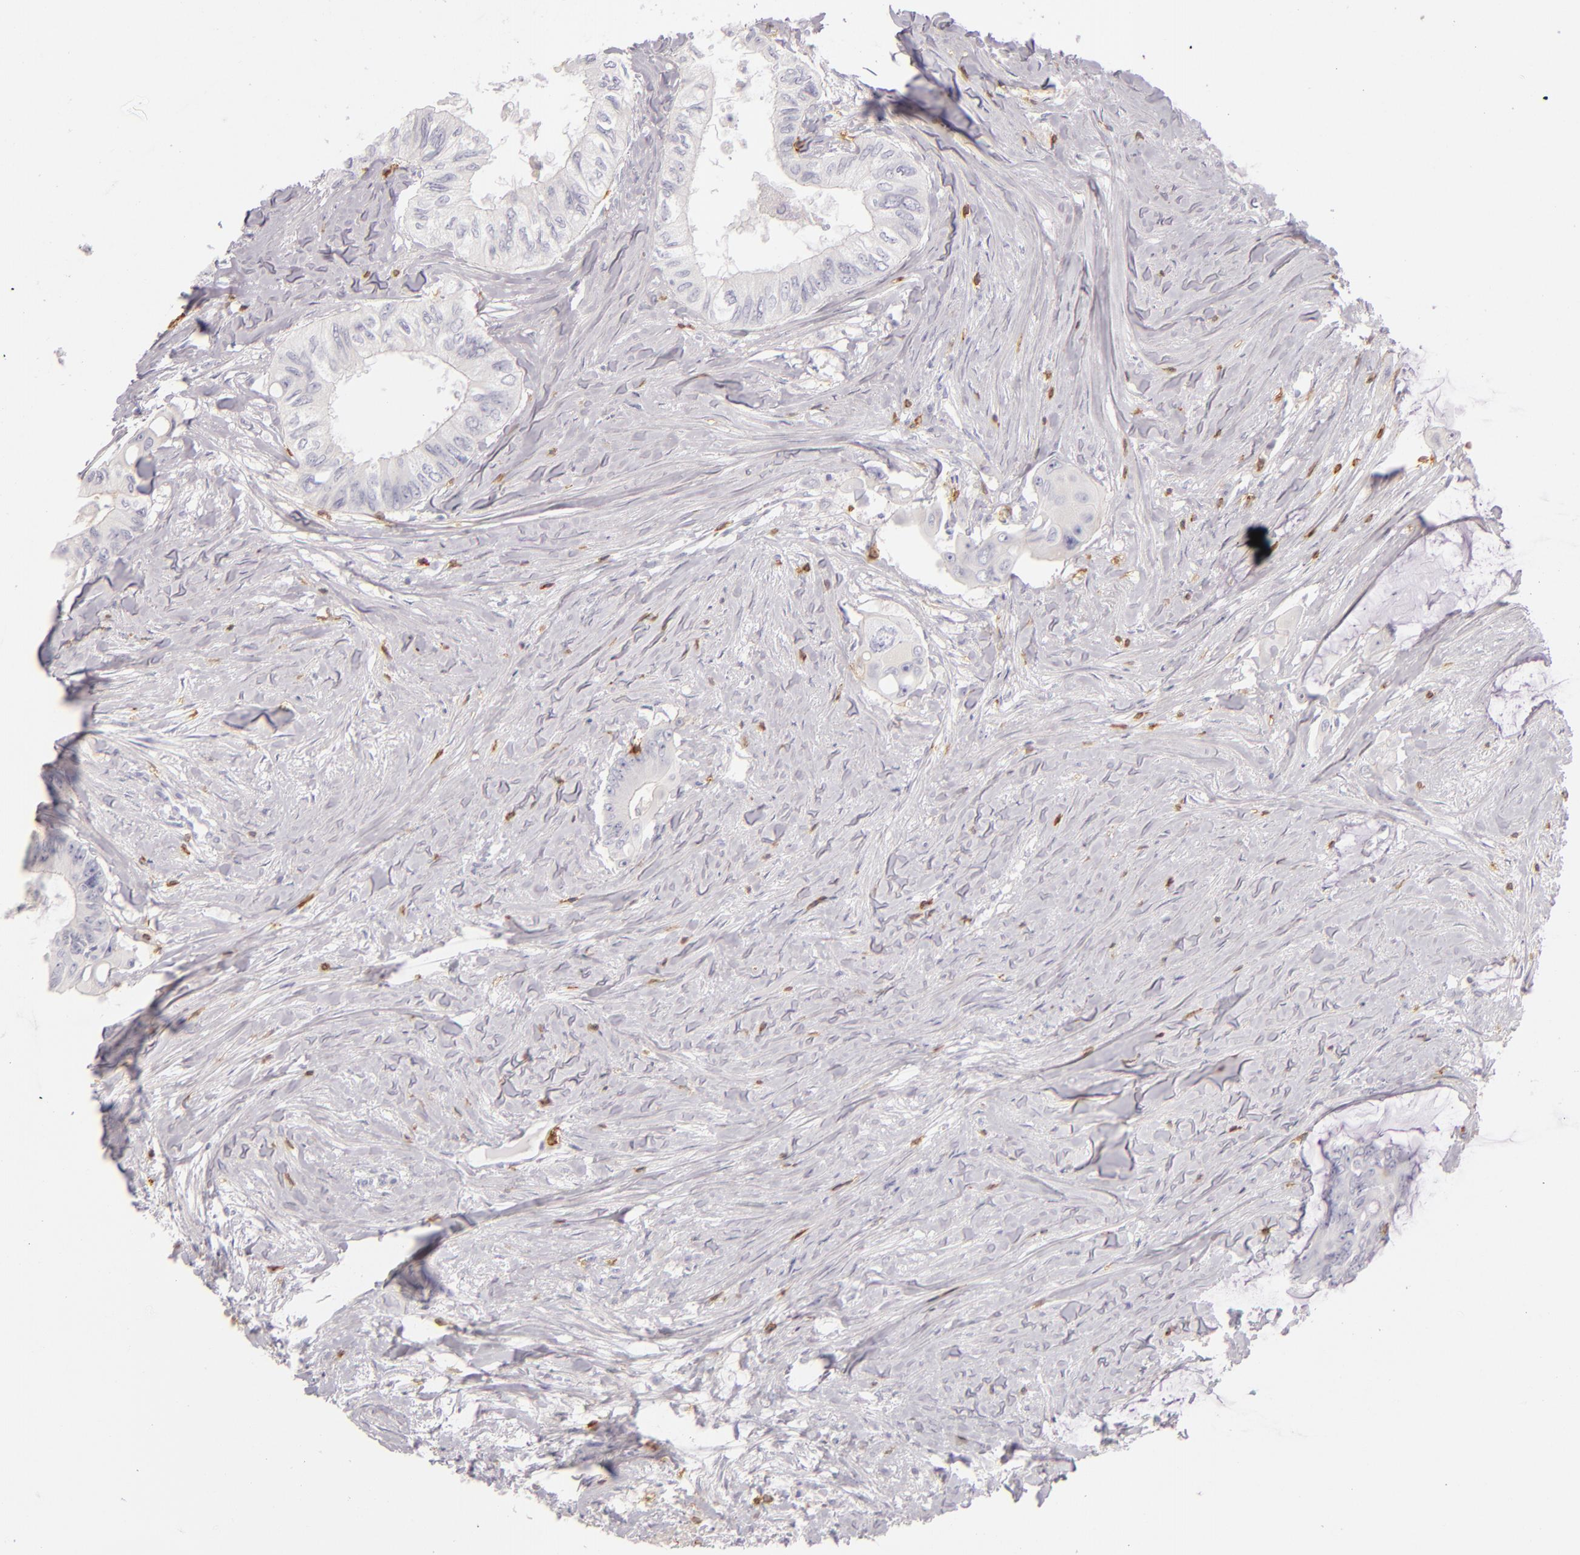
{"staining": {"intensity": "negative", "quantity": "none", "location": "none"}, "tissue": "colorectal cancer", "cell_type": "Tumor cells", "image_type": "cancer", "snomed": [{"axis": "morphology", "description": "Adenocarcinoma, NOS"}, {"axis": "topography", "description": "Colon"}], "caption": "Colorectal adenocarcinoma was stained to show a protein in brown. There is no significant positivity in tumor cells.", "gene": "LAT", "patient": {"sex": "male", "age": 65}}